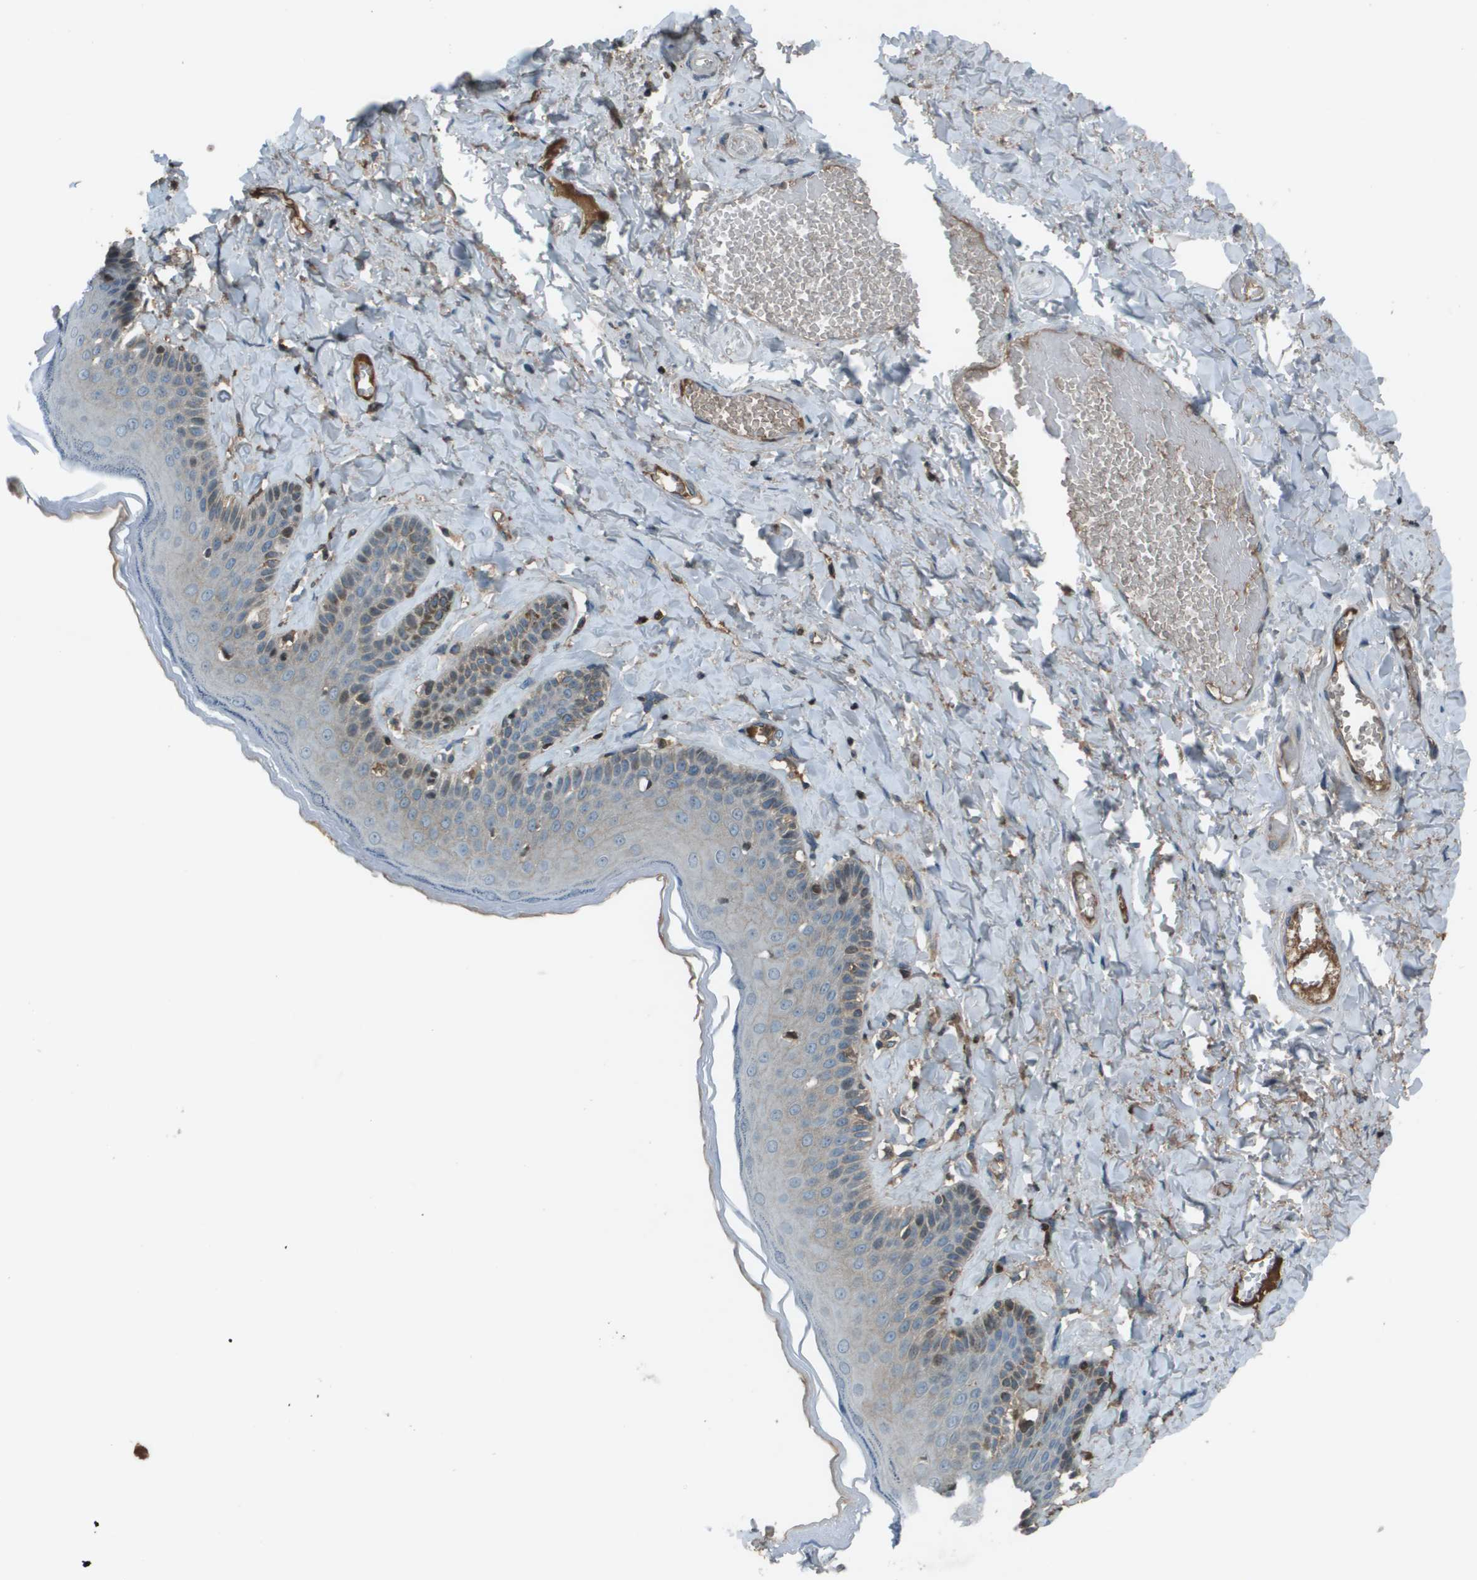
{"staining": {"intensity": "strong", "quantity": "<25%", "location": "nuclear"}, "tissue": "skin", "cell_type": "Epidermal cells", "image_type": "normal", "snomed": [{"axis": "morphology", "description": "Normal tissue, NOS"}, {"axis": "topography", "description": "Anal"}], "caption": "Protein expression analysis of benign skin shows strong nuclear expression in approximately <25% of epidermal cells.", "gene": "CXCL12", "patient": {"sex": "male", "age": 69}}